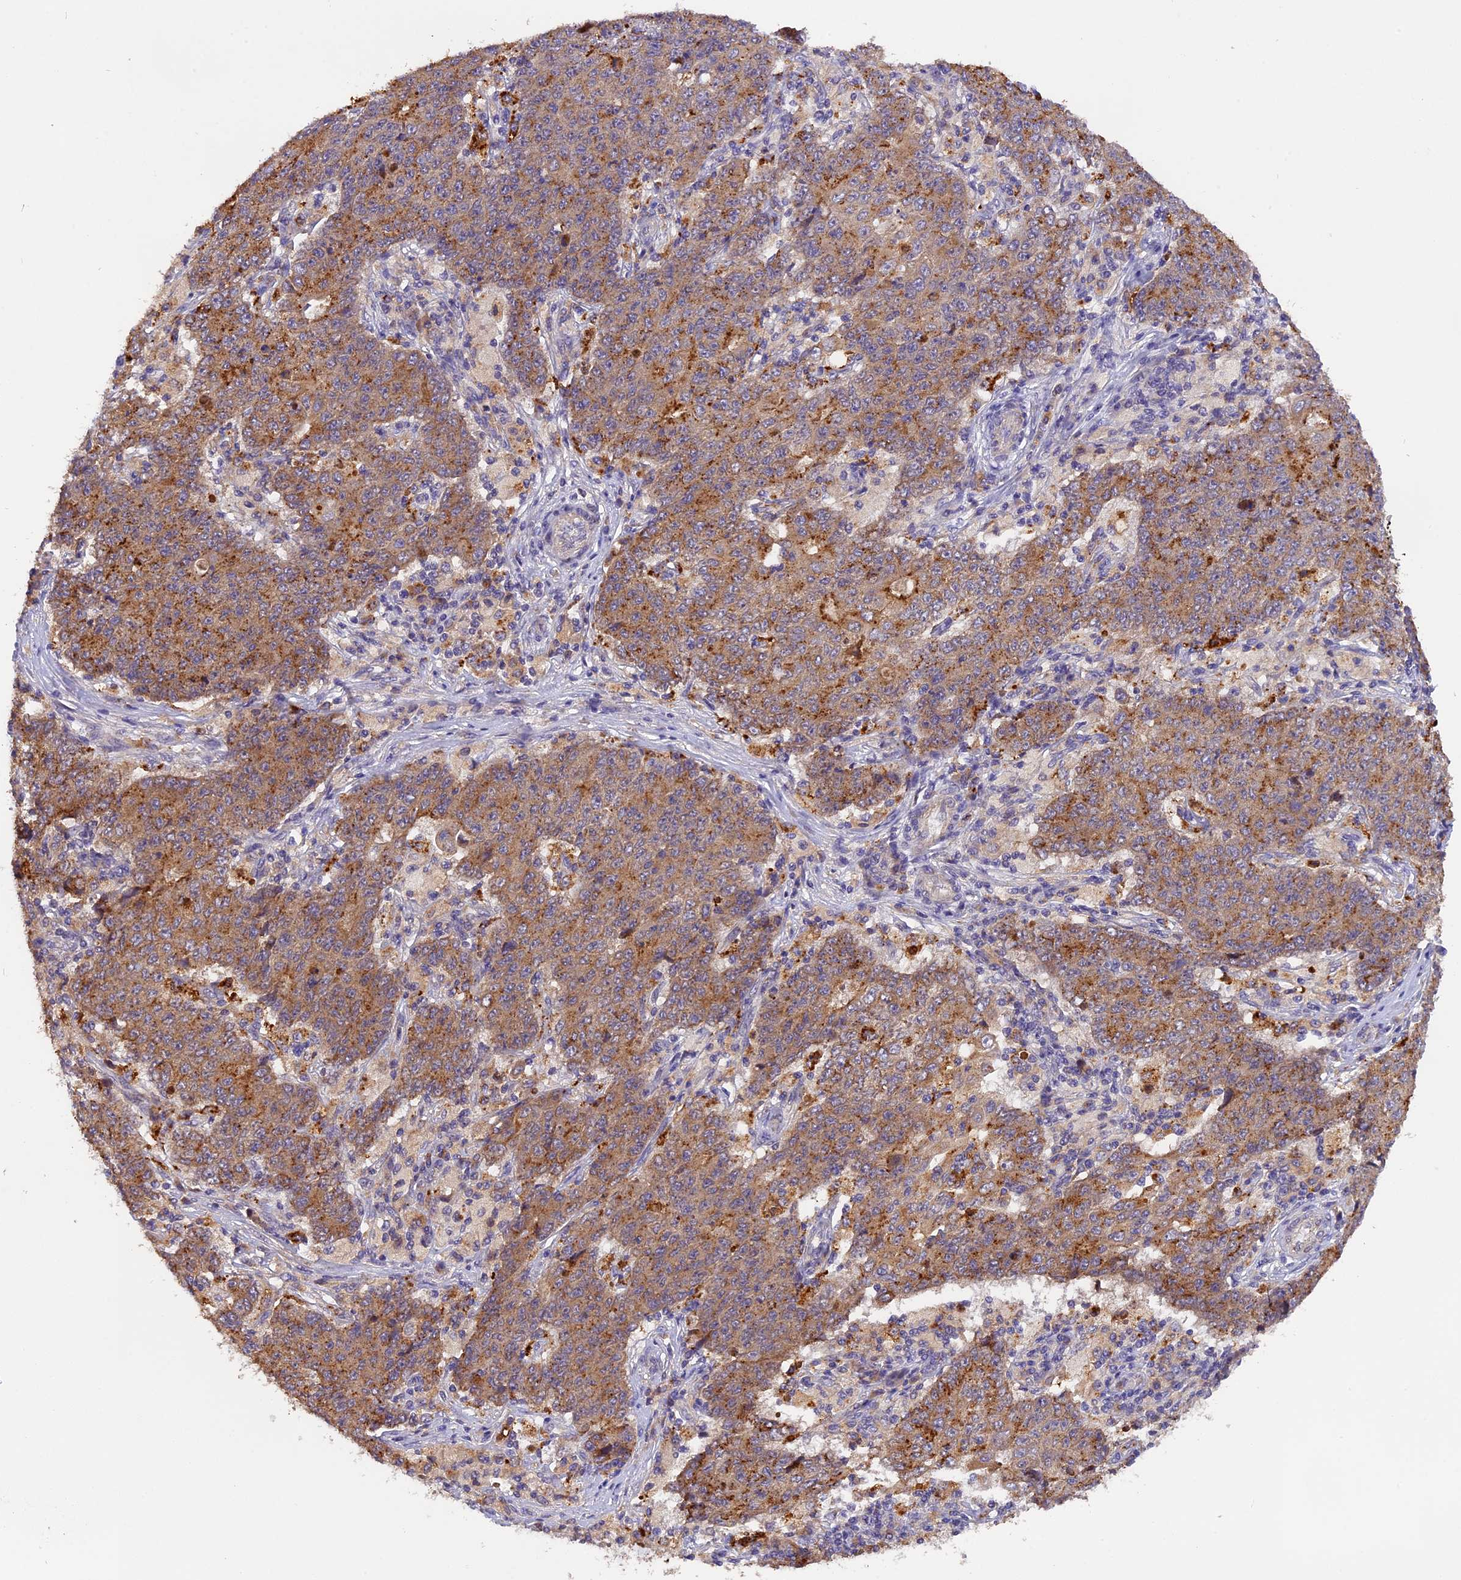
{"staining": {"intensity": "moderate", "quantity": ">75%", "location": "cytoplasmic/membranous"}, "tissue": "ovarian cancer", "cell_type": "Tumor cells", "image_type": "cancer", "snomed": [{"axis": "morphology", "description": "Carcinoma, endometroid"}, {"axis": "topography", "description": "Ovary"}], "caption": "Ovarian endometroid carcinoma stained with immunohistochemistry exhibits moderate cytoplasmic/membranous positivity in approximately >75% of tumor cells. (Stains: DAB in brown, nuclei in blue, Microscopy: brightfield microscopy at high magnification).", "gene": "COPE", "patient": {"sex": "female", "age": 42}}